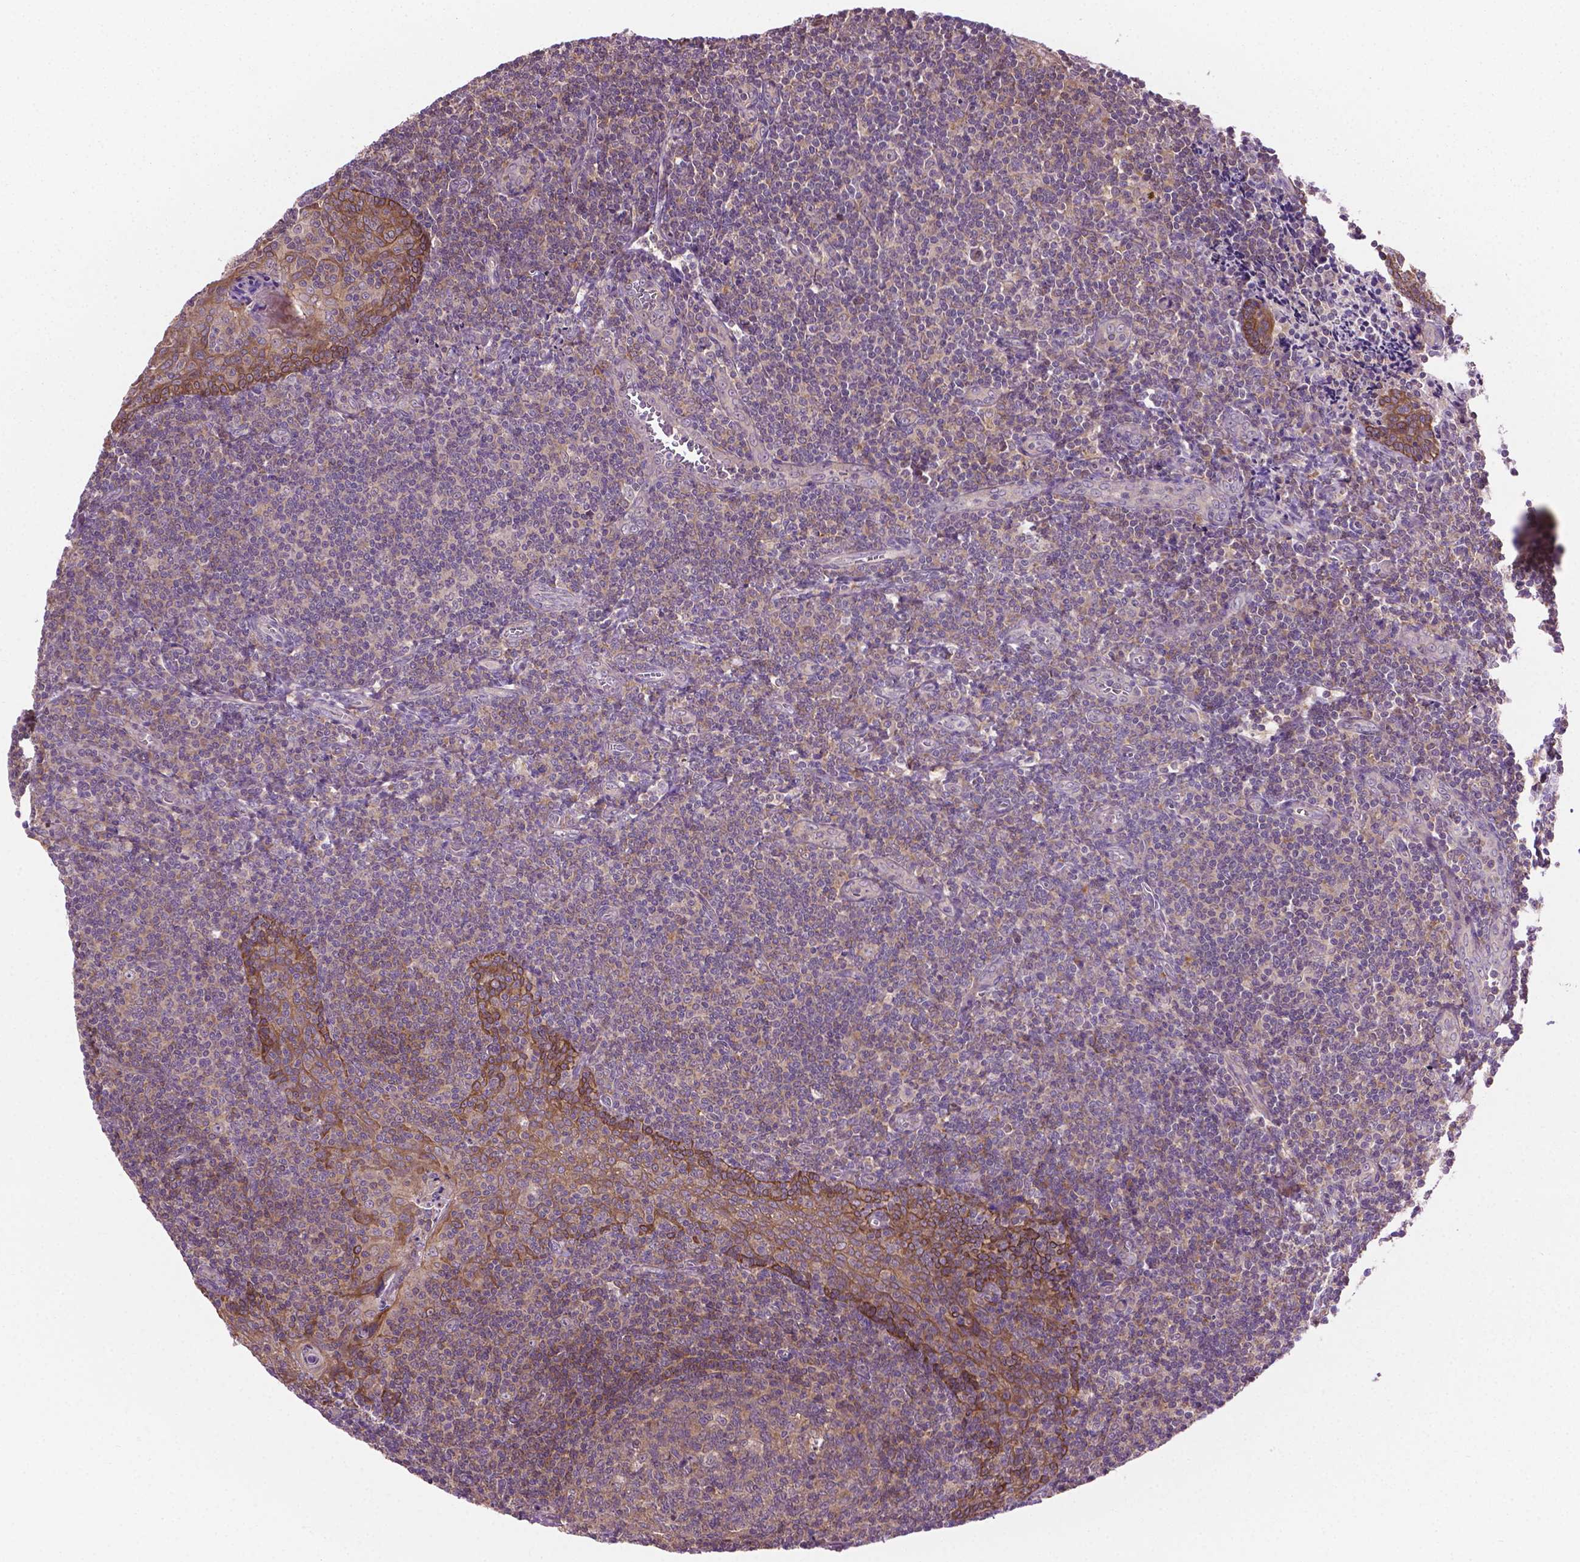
{"staining": {"intensity": "weak", "quantity": "<25%", "location": "cytoplasmic/membranous"}, "tissue": "tonsil", "cell_type": "Germinal center cells", "image_type": "normal", "snomed": [{"axis": "morphology", "description": "Normal tissue, NOS"}, {"axis": "morphology", "description": "Inflammation, NOS"}, {"axis": "topography", "description": "Tonsil"}], "caption": "Immunohistochemistry (IHC) micrograph of benign tonsil: tonsil stained with DAB (3,3'-diaminobenzidine) exhibits no significant protein staining in germinal center cells.", "gene": "MZT1", "patient": {"sex": "female", "age": 31}}